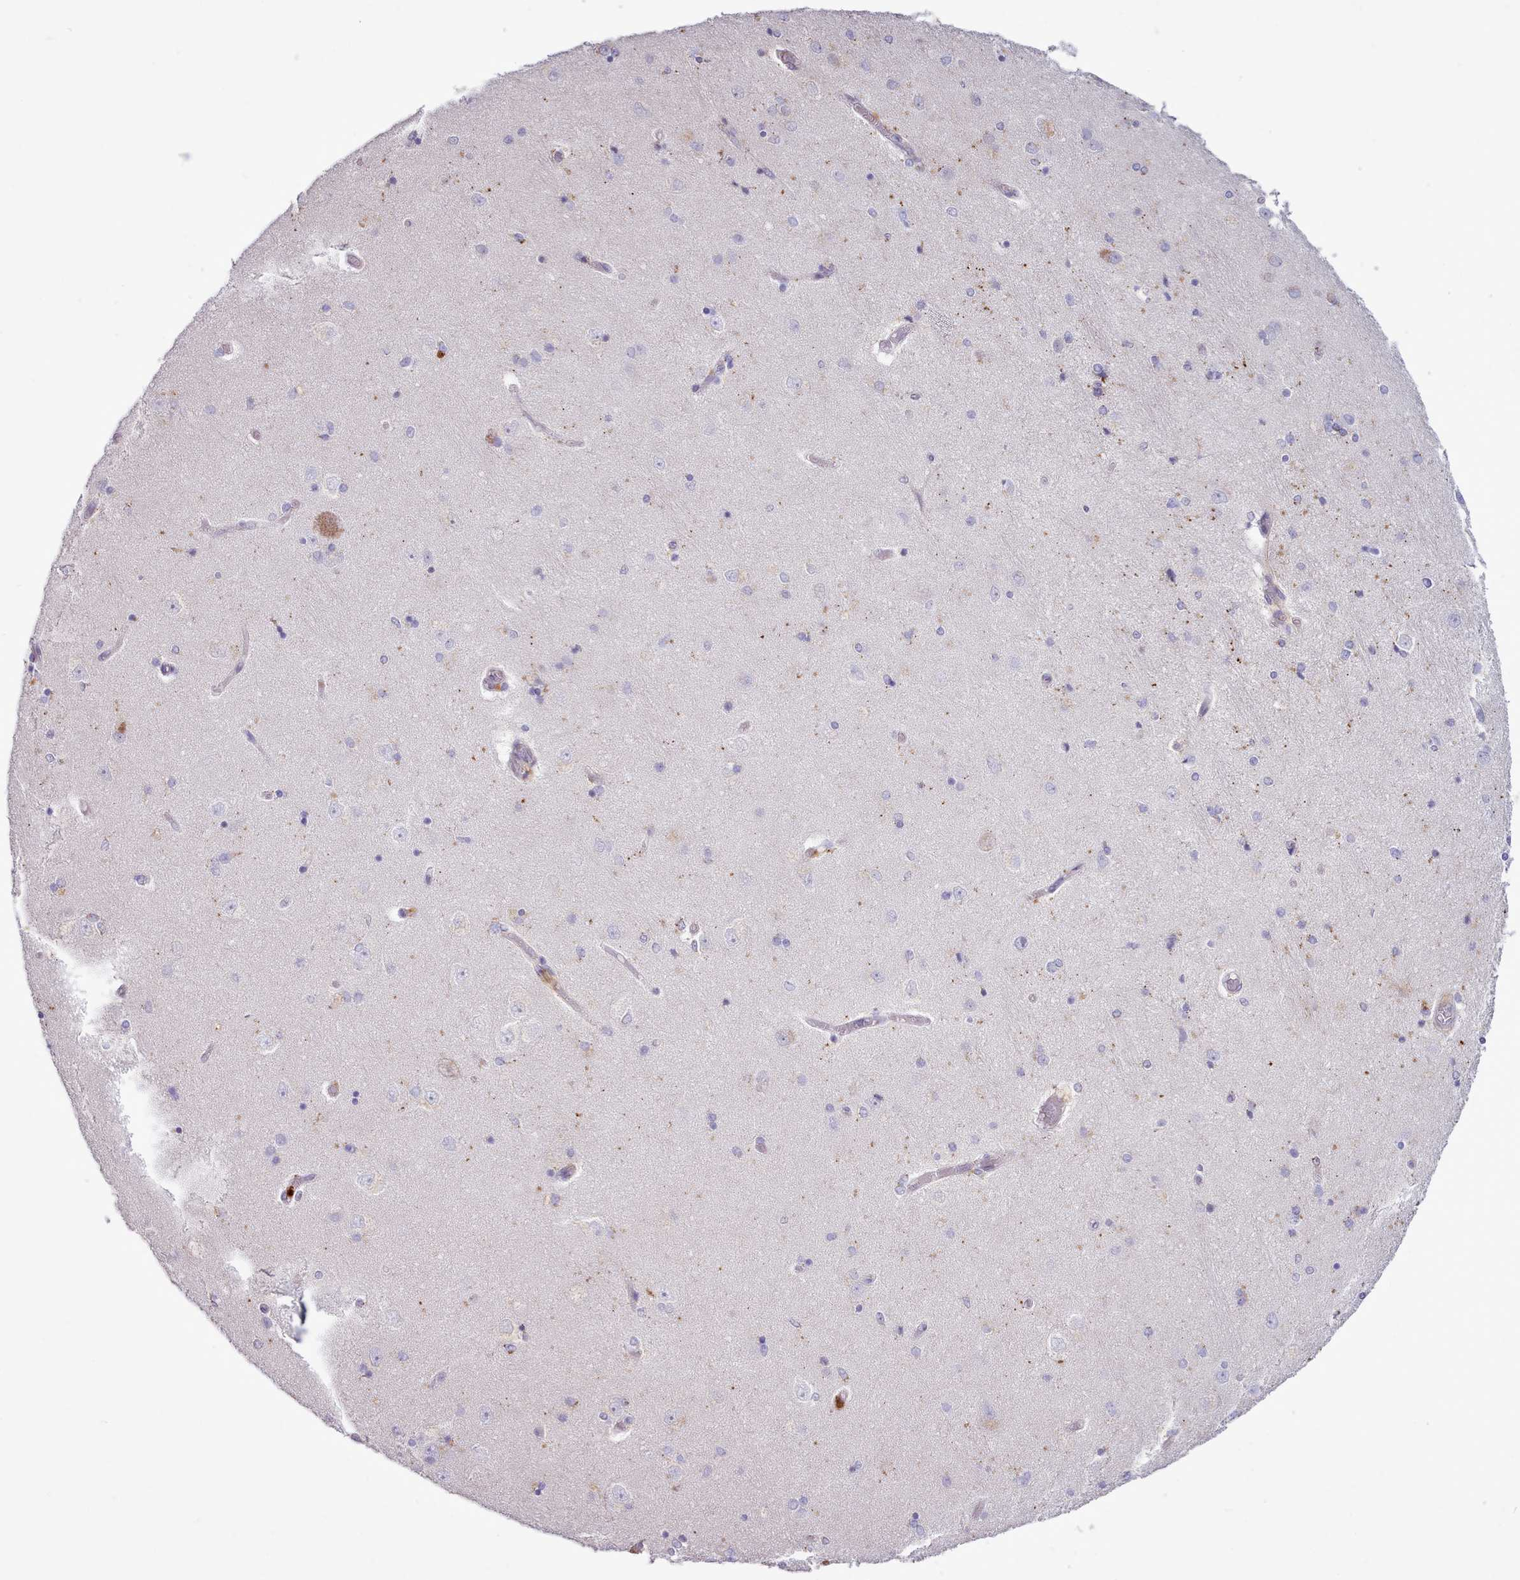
{"staining": {"intensity": "negative", "quantity": "none", "location": "none"}, "tissue": "hippocampus", "cell_type": "Glial cells", "image_type": "normal", "snomed": [{"axis": "morphology", "description": "Normal tissue, NOS"}, {"axis": "topography", "description": "Hippocampus"}], "caption": "DAB immunohistochemical staining of normal human hippocampus shows no significant expression in glial cells.", "gene": "SRD5A1", "patient": {"sex": "female", "age": 54}}